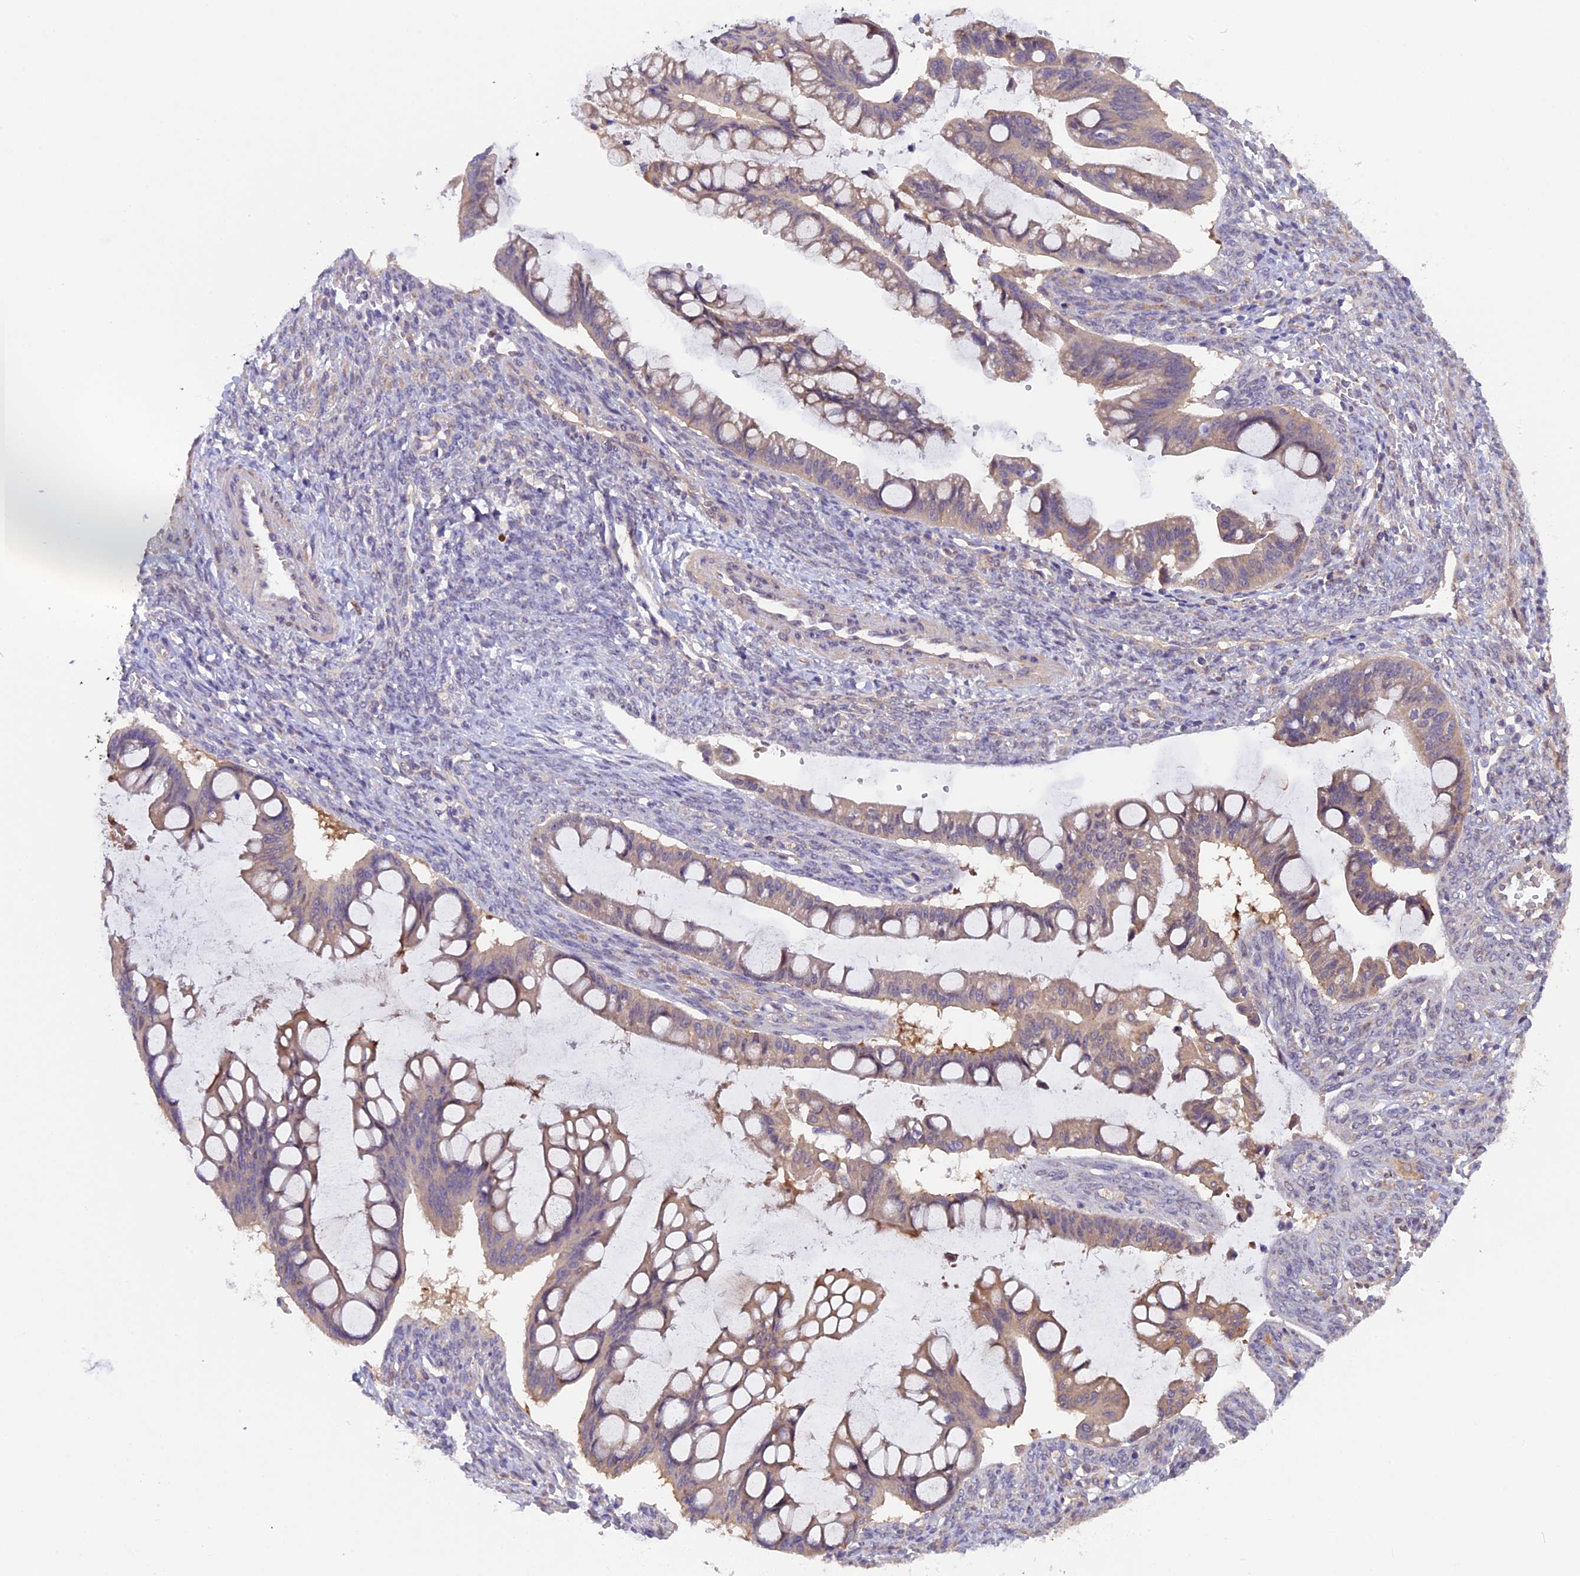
{"staining": {"intensity": "weak", "quantity": "<25%", "location": "cytoplasmic/membranous"}, "tissue": "ovarian cancer", "cell_type": "Tumor cells", "image_type": "cancer", "snomed": [{"axis": "morphology", "description": "Cystadenocarcinoma, mucinous, NOS"}, {"axis": "topography", "description": "Ovary"}], "caption": "Immunohistochemistry (IHC) of human ovarian cancer displays no positivity in tumor cells. Nuclei are stained in blue.", "gene": "CCDC9B", "patient": {"sex": "female", "age": 73}}